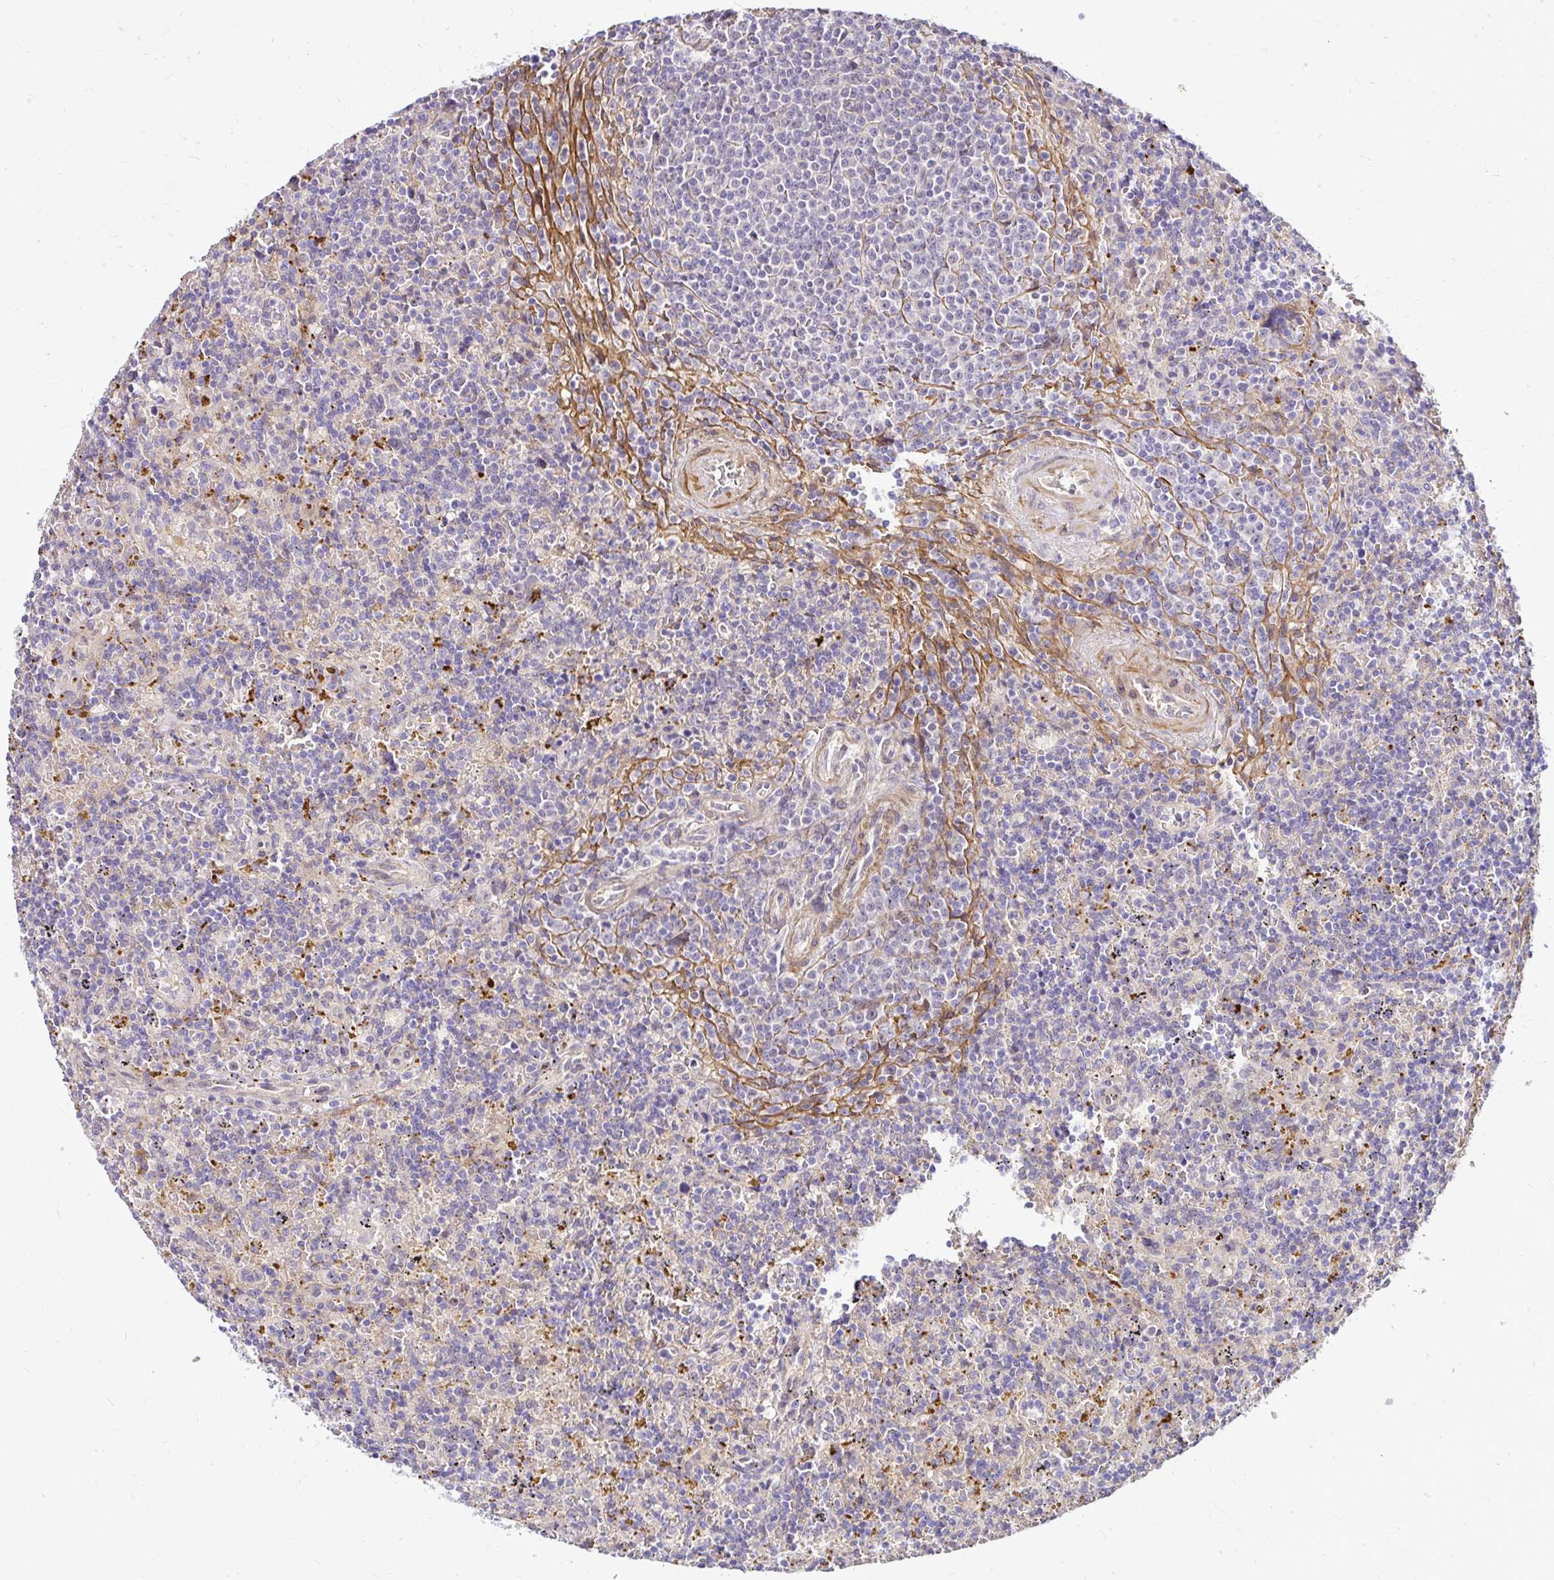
{"staining": {"intensity": "negative", "quantity": "none", "location": "none"}, "tissue": "lymphoma", "cell_type": "Tumor cells", "image_type": "cancer", "snomed": [{"axis": "morphology", "description": "Malignant lymphoma, non-Hodgkin's type, Low grade"}, {"axis": "topography", "description": "Spleen"}], "caption": "DAB (3,3'-diaminobenzidine) immunohistochemical staining of human lymphoma exhibits no significant staining in tumor cells.", "gene": "YAP1", "patient": {"sex": "male", "age": 67}}